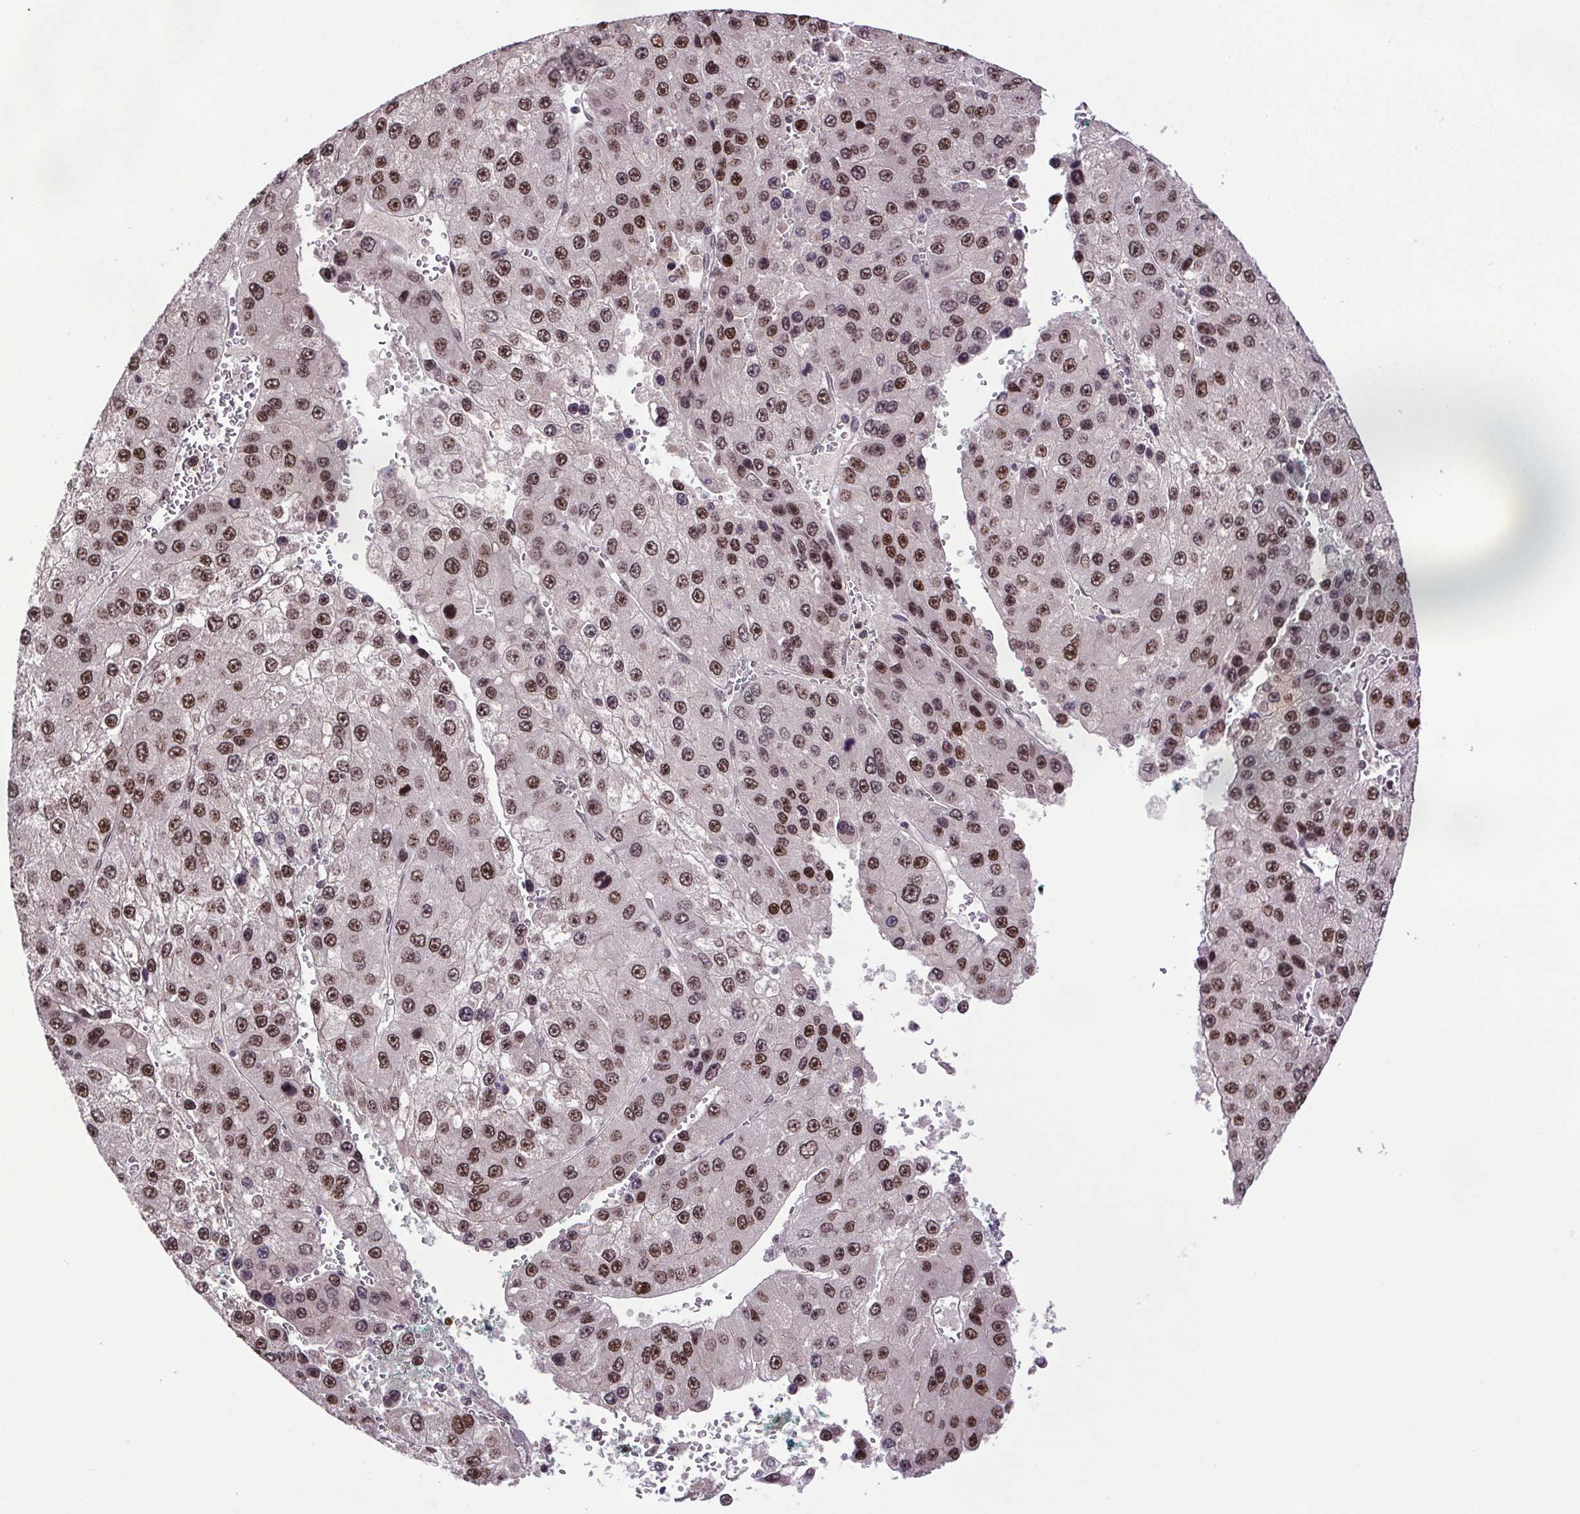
{"staining": {"intensity": "moderate", "quantity": ">75%", "location": "nuclear"}, "tissue": "liver cancer", "cell_type": "Tumor cells", "image_type": "cancer", "snomed": [{"axis": "morphology", "description": "Carcinoma, Hepatocellular, NOS"}, {"axis": "topography", "description": "Liver"}], "caption": "Liver cancer stained with a protein marker reveals moderate staining in tumor cells.", "gene": "ATMIN", "patient": {"sex": "female", "age": 73}}